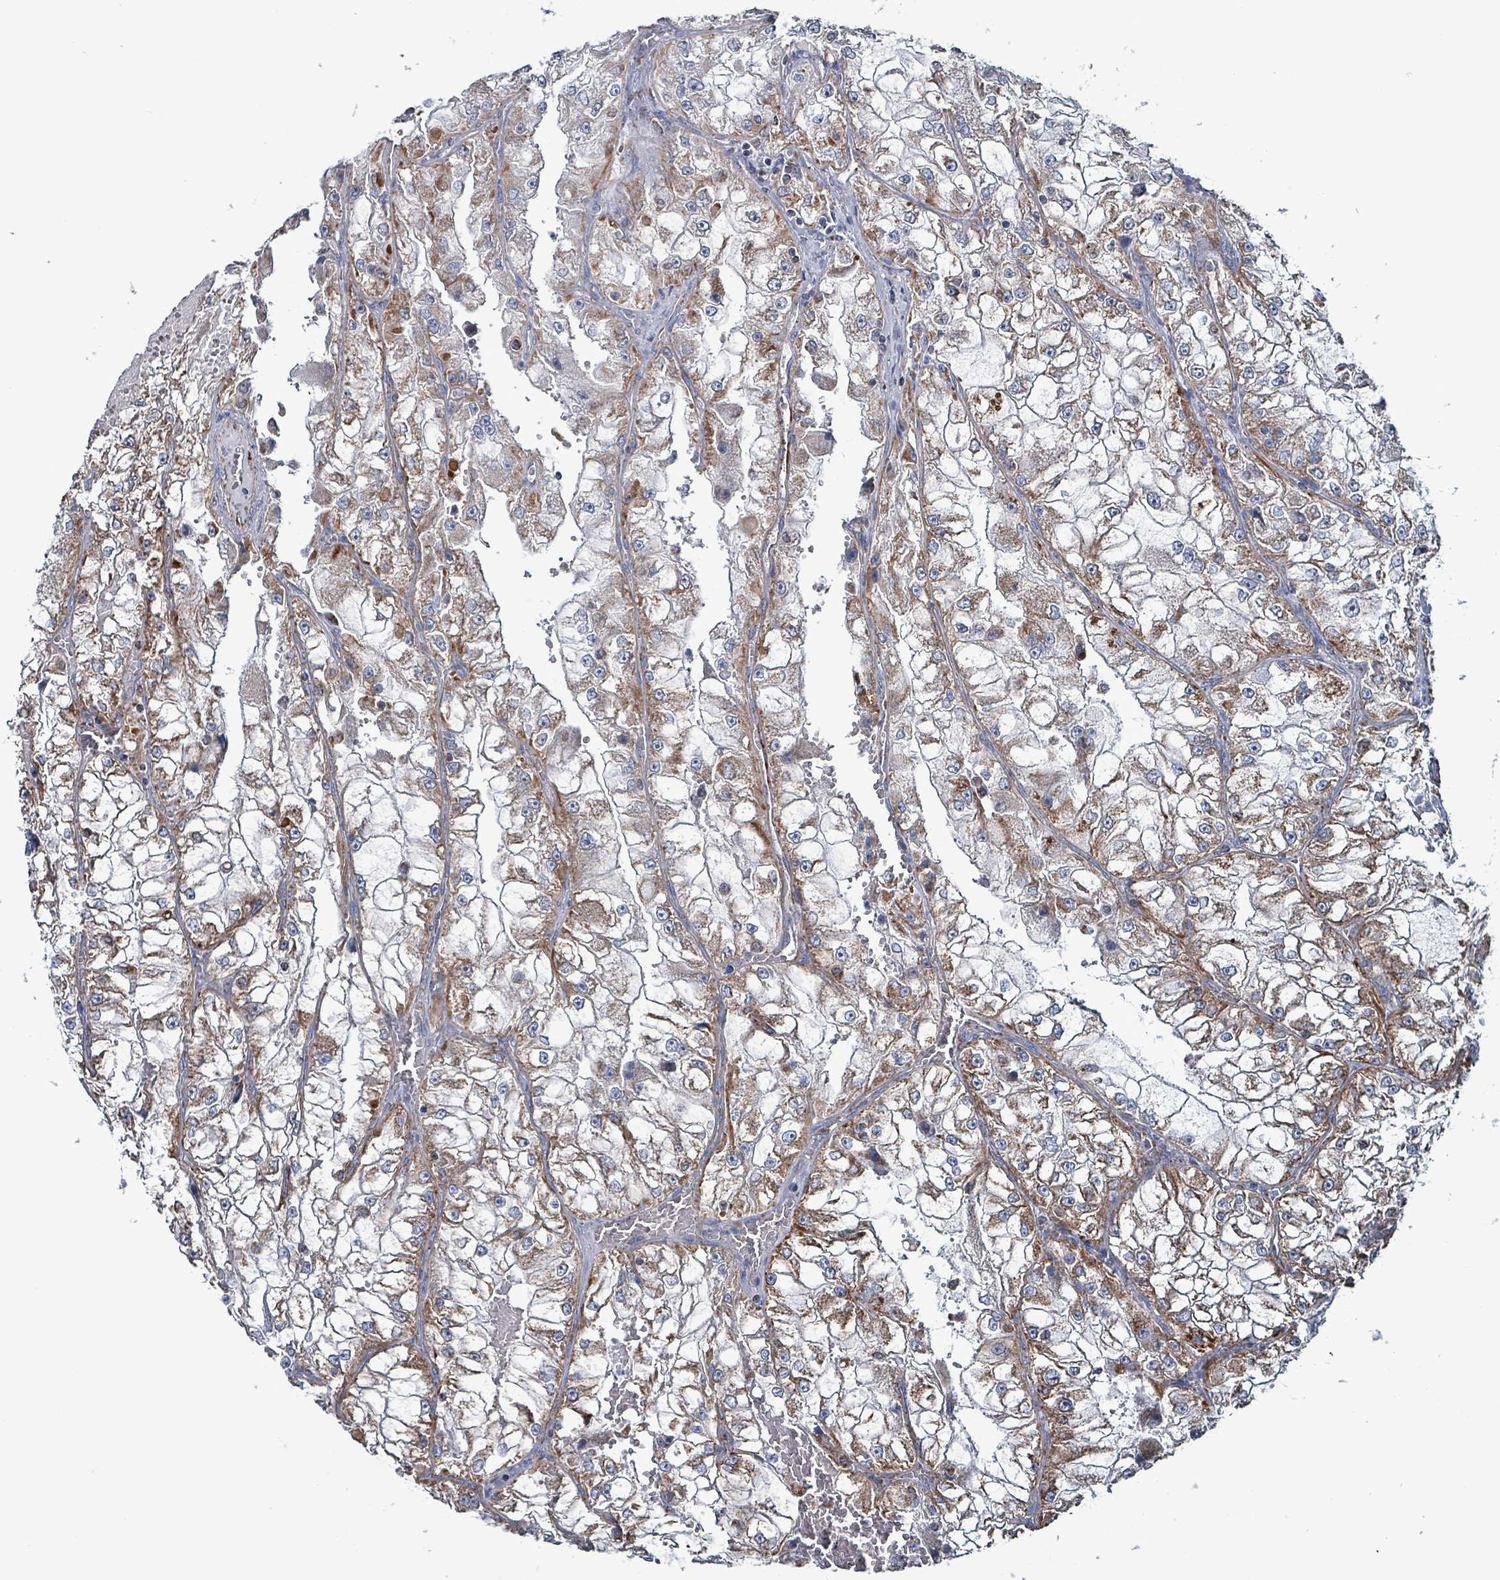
{"staining": {"intensity": "moderate", "quantity": ">75%", "location": "cytoplasmic/membranous"}, "tissue": "renal cancer", "cell_type": "Tumor cells", "image_type": "cancer", "snomed": [{"axis": "morphology", "description": "Adenocarcinoma, NOS"}, {"axis": "topography", "description": "Kidney"}], "caption": "A photomicrograph showing moderate cytoplasmic/membranous expression in approximately >75% of tumor cells in renal cancer (adenocarcinoma), as visualized by brown immunohistochemical staining.", "gene": "IDH3B", "patient": {"sex": "female", "age": 72}}